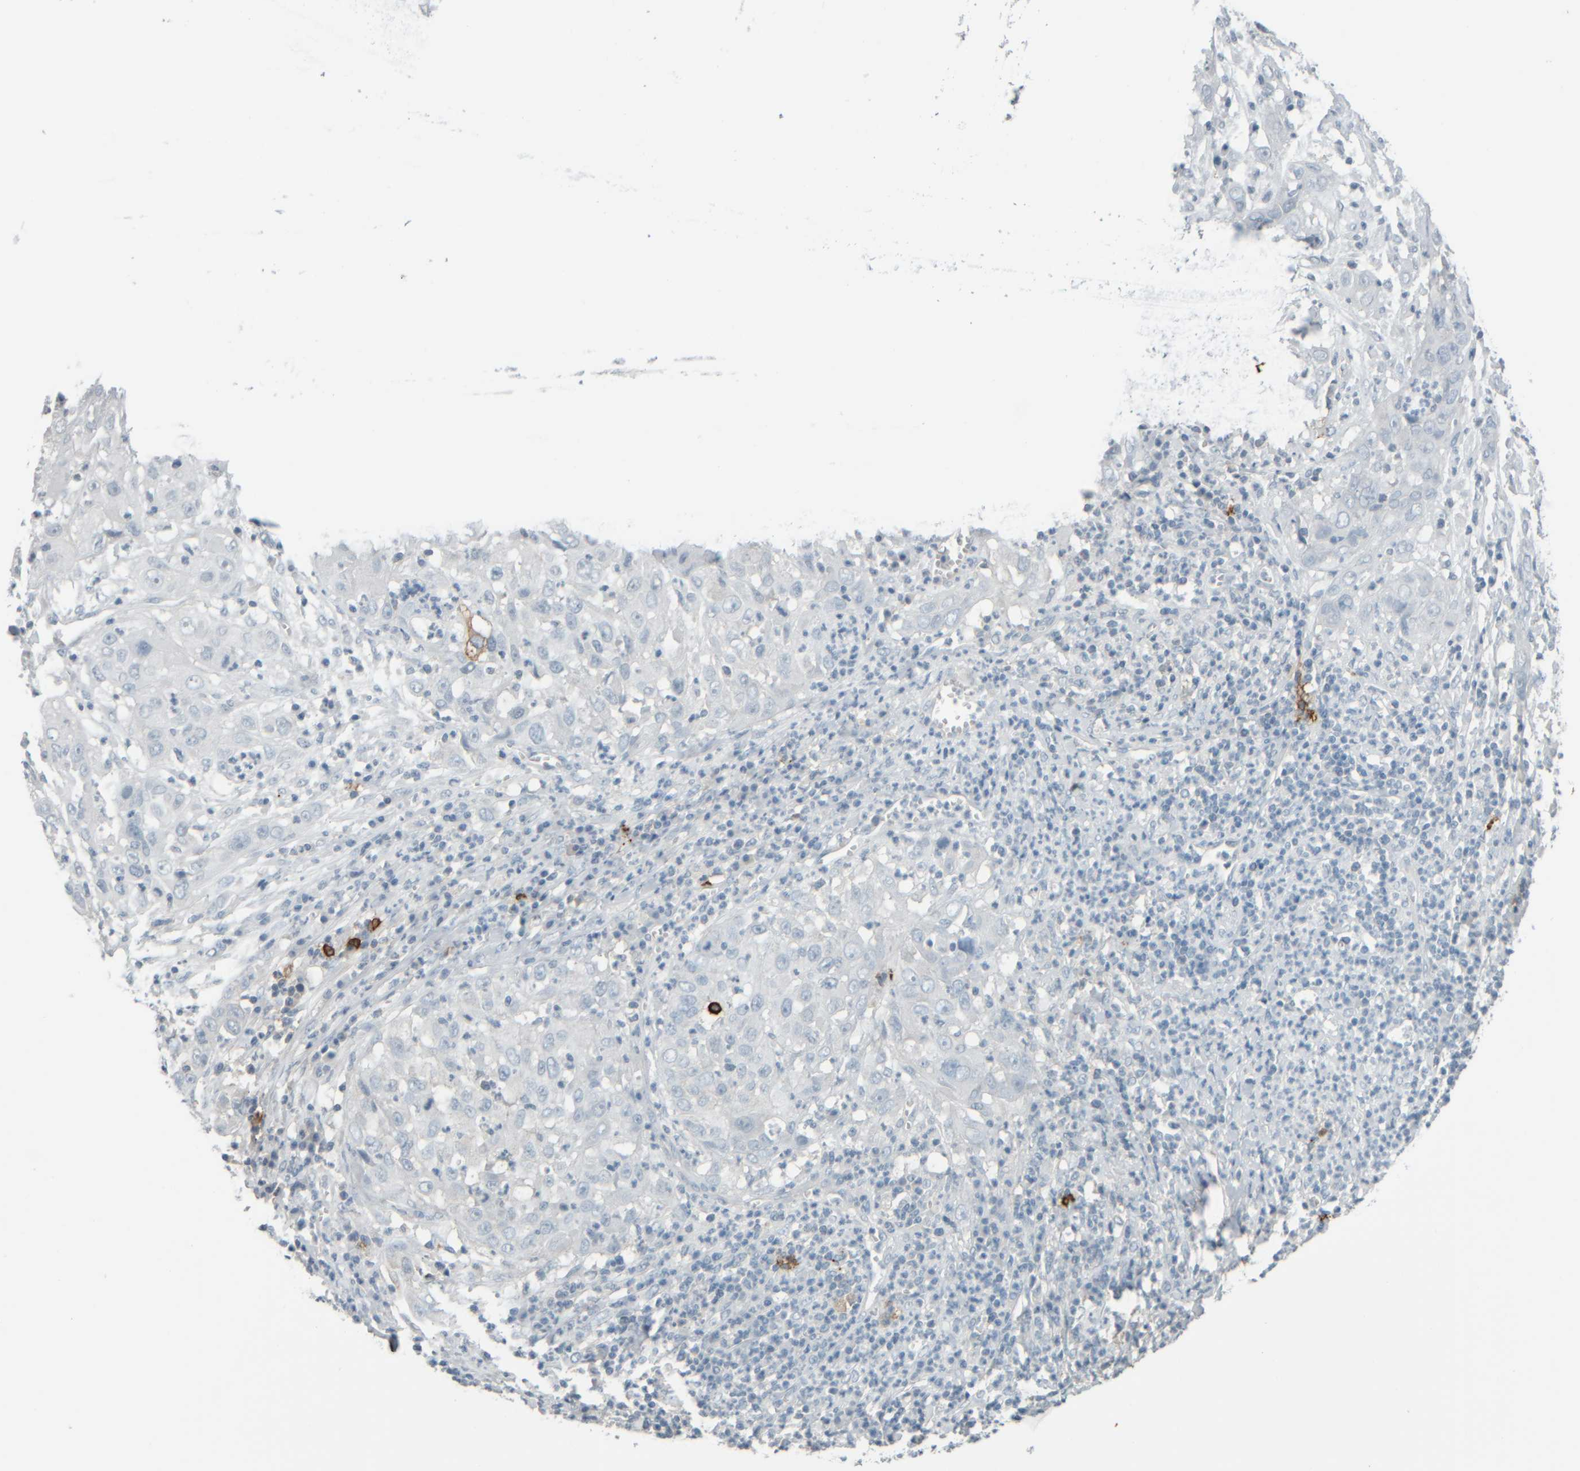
{"staining": {"intensity": "negative", "quantity": "none", "location": "none"}, "tissue": "cervical cancer", "cell_type": "Tumor cells", "image_type": "cancer", "snomed": [{"axis": "morphology", "description": "Squamous cell carcinoma, NOS"}, {"axis": "topography", "description": "Cervix"}], "caption": "Tumor cells are negative for brown protein staining in squamous cell carcinoma (cervical).", "gene": "TPSAB1", "patient": {"sex": "female", "age": 32}}